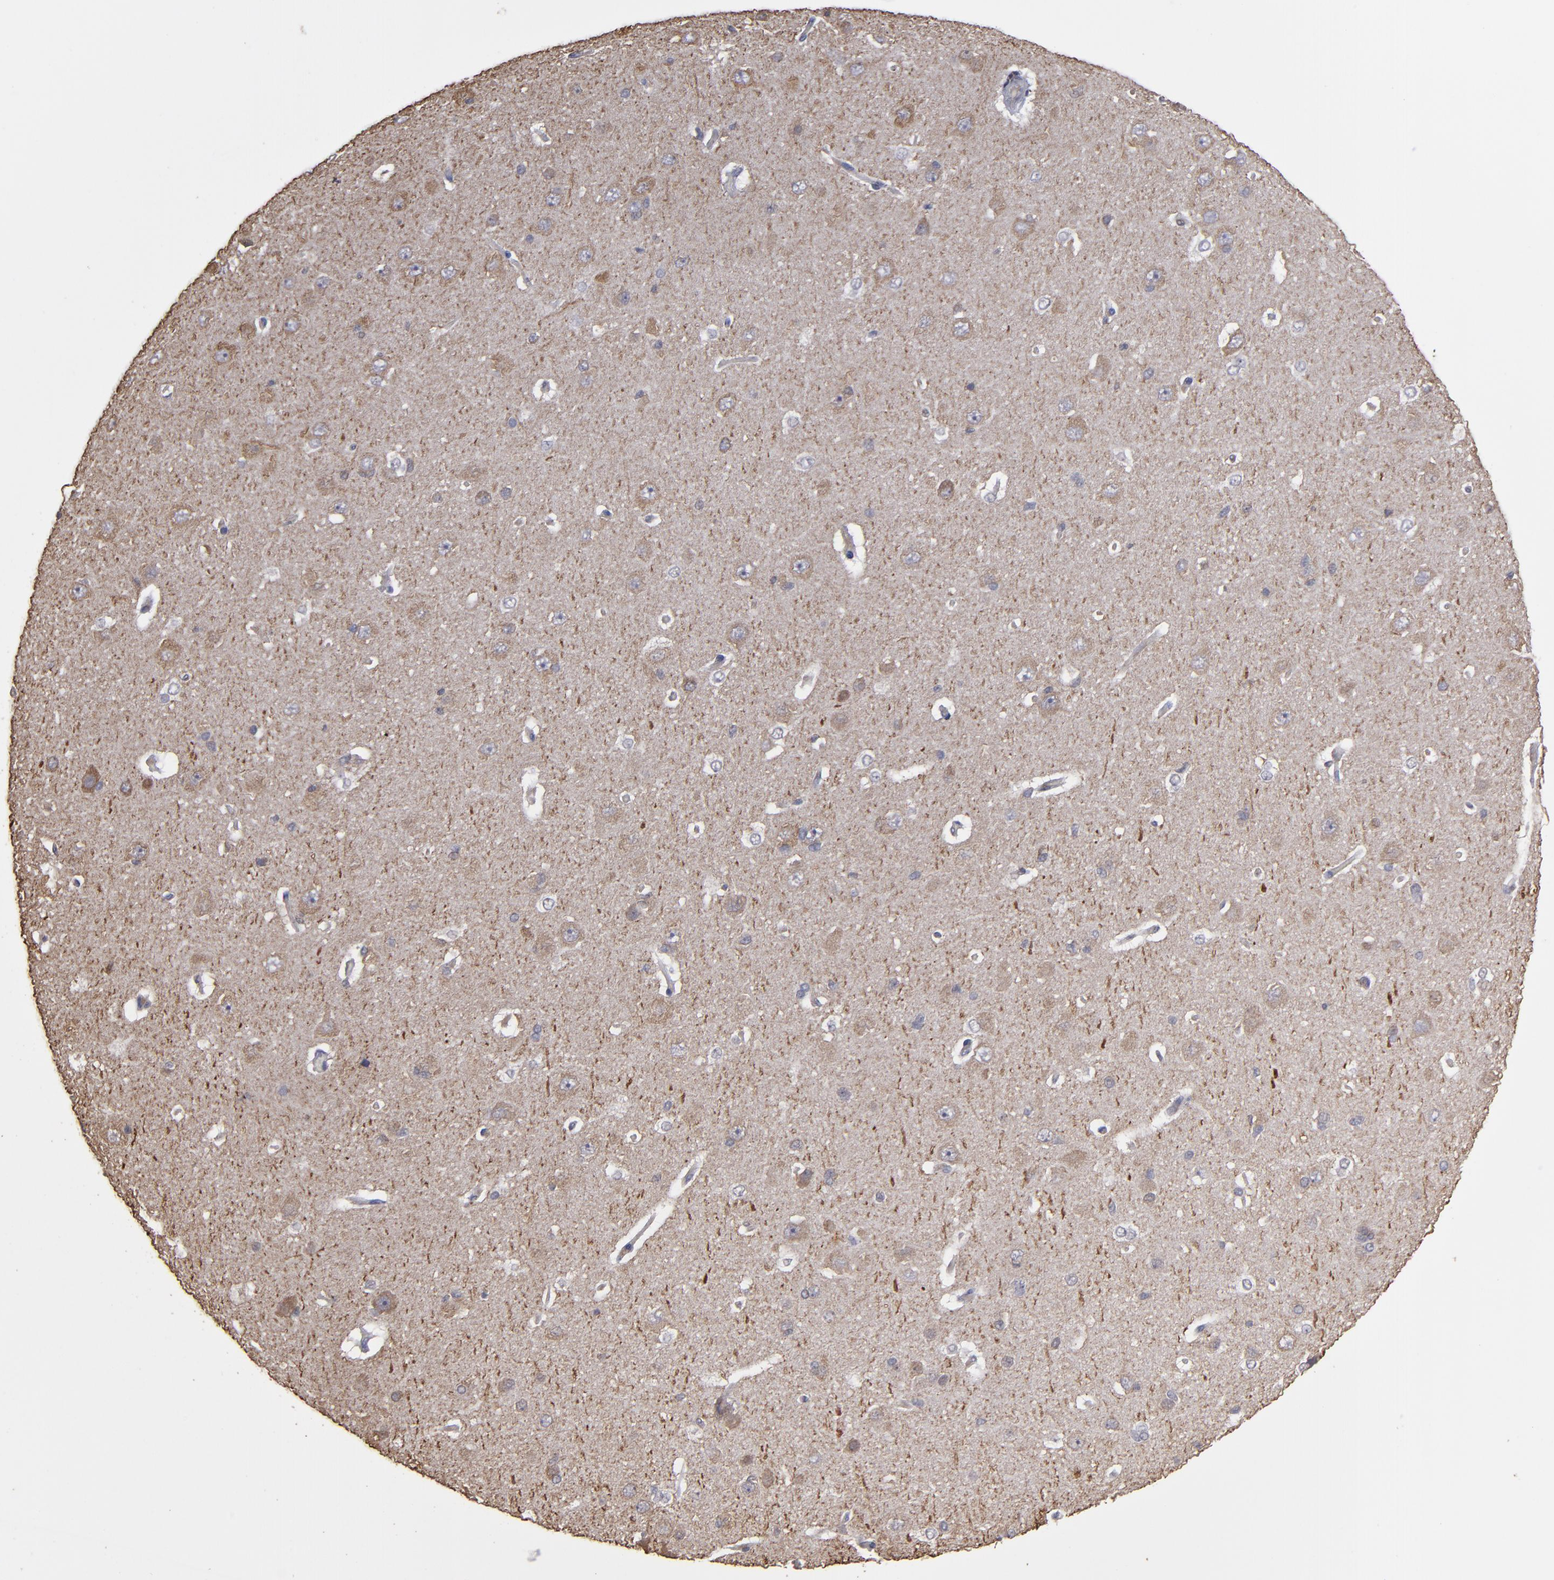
{"staining": {"intensity": "weak", "quantity": "<25%", "location": "cytoplasmic/membranous"}, "tissue": "cerebral cortex", "cell_type": "Endothelial cells", "image_type": "normal", "snomed": [{"axis": "morphology", "description": "Normal tissue, NOS"}, {"axis": "topography", "description": "Cerebral cortex"}], "caption": "Photomicrograph shows no protein positivity in endothelial cells of normal cerebral cortex. (DAB (3,3'-diaminobenzidine) immunohistochemistry visualized using brightfield microscopy, high magnification).", "gene": "ITGB5", "patient": {"sex": "female", "age": 45}}